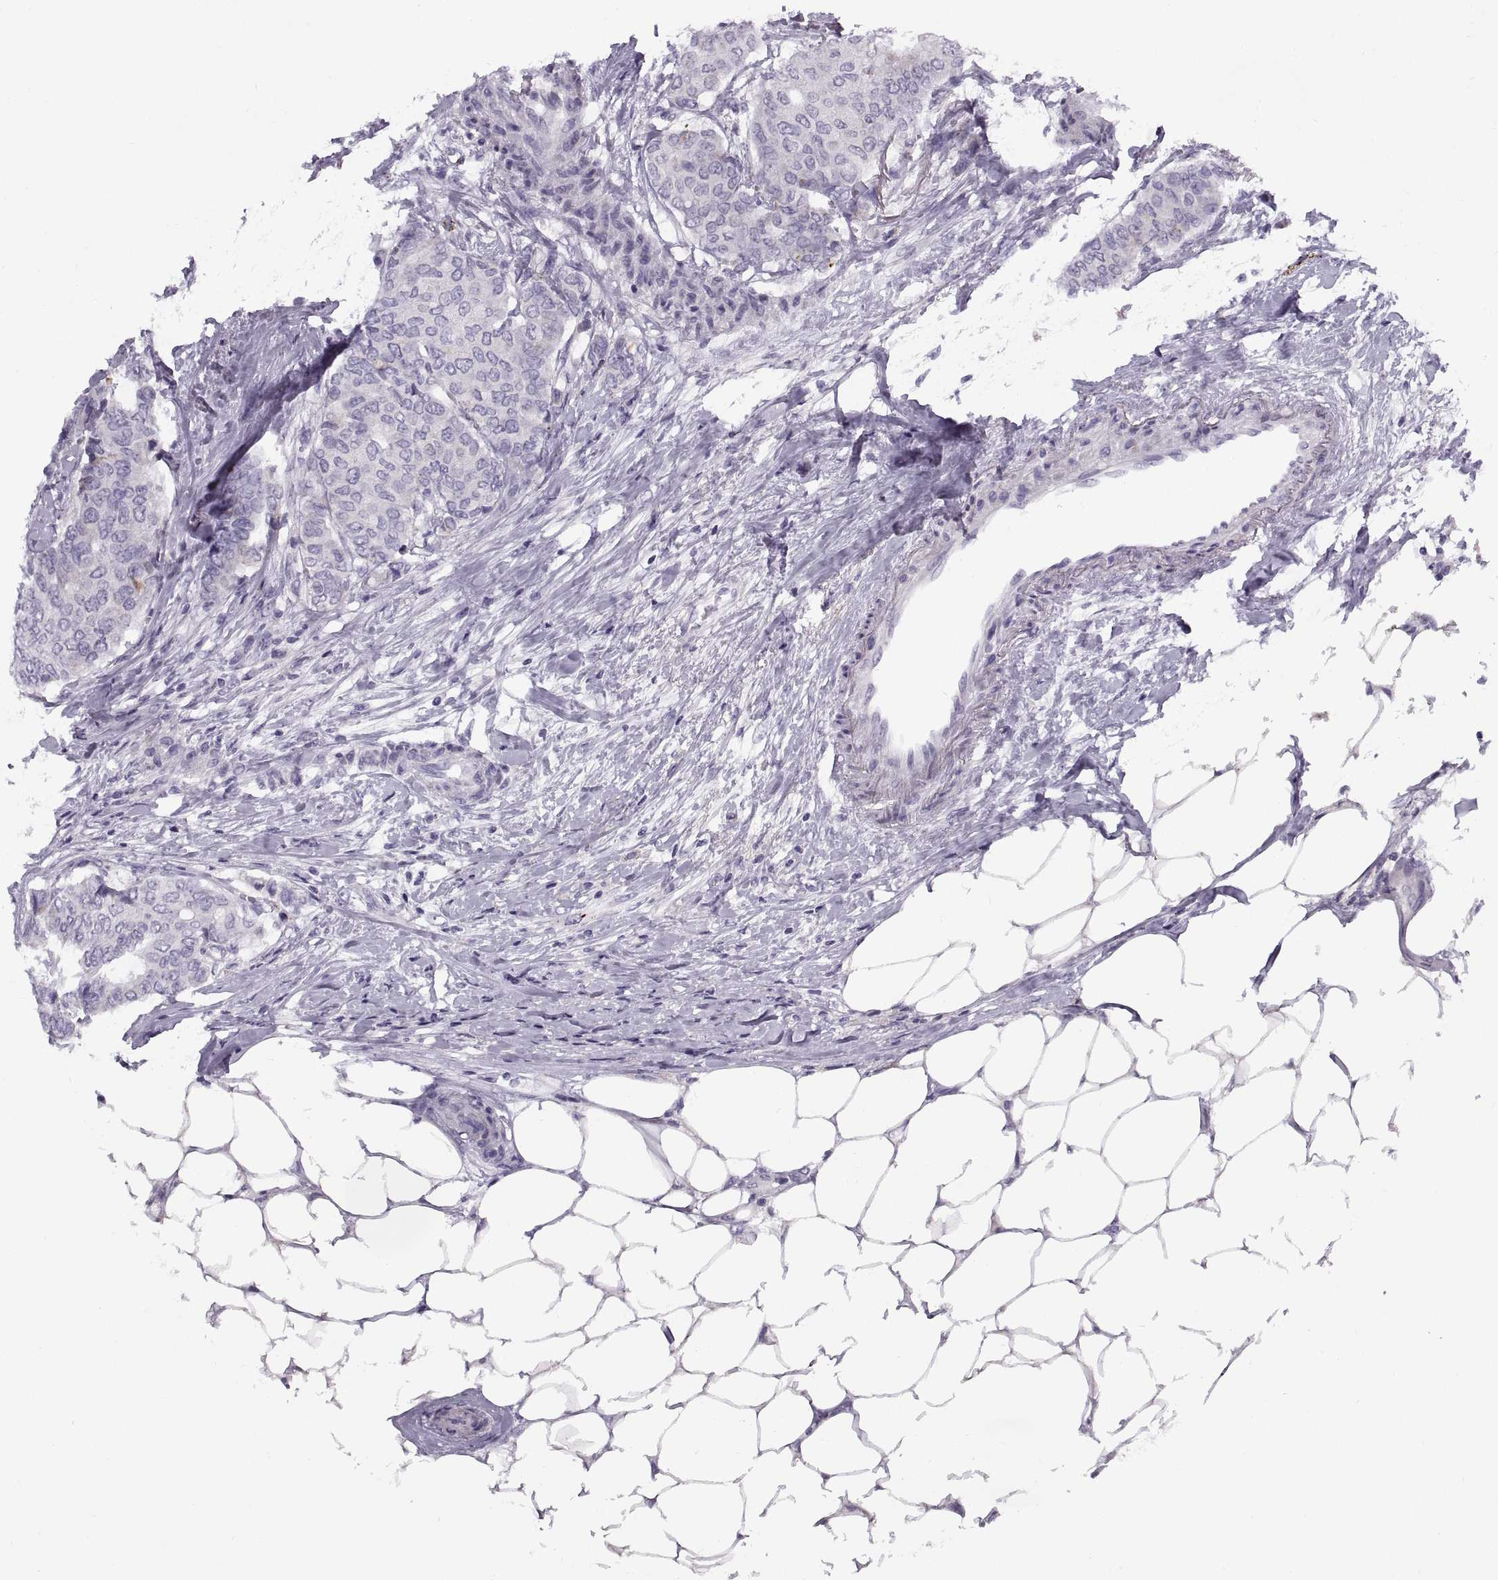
{"staining": {"intensity": "negative", "quantity": "none", "location": "none"}, "tissue": "breast cancer", "cell_type": "Tumor cells", "image_type": "cancer", "snomed": [{"axis": "morphology", "description": "Duct carcinoma"}, {"axis": "topography", "description": "Breast"}], "caption": "A histopathology image of human breast invasive ductal carcinoma is negative for staining in tumor cells.", "gene": "CALCR", "patient": {"sex": "female", "age": 75}}